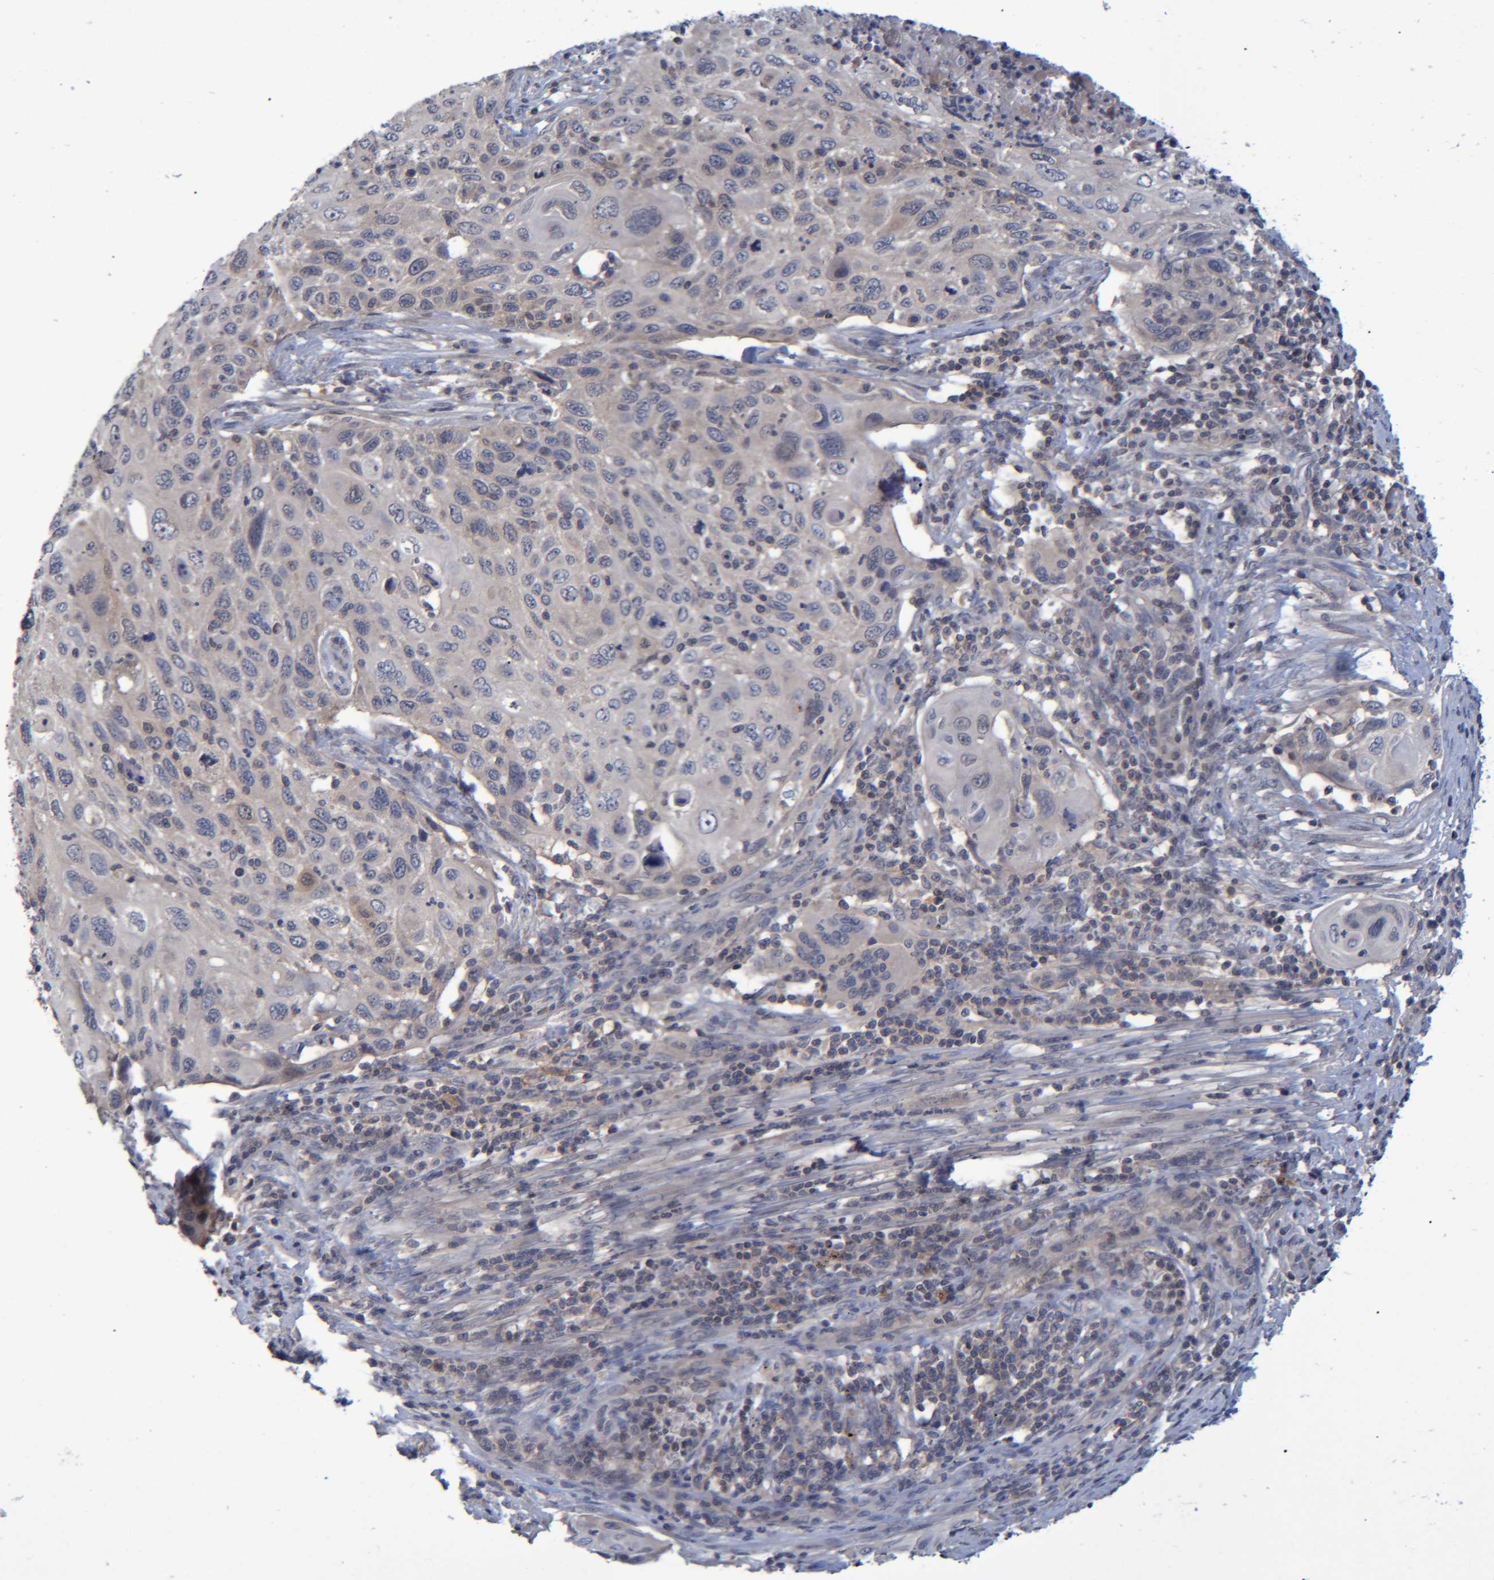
{"staining": {"intensity": "negative", "quantity": "none", "location": "none"}, "tissue": "cervical cancer", "cell_type": "Tumor cells", "image_type": "cancer", "snomed": [{"axis": "morphology", "description": "Squamous cell carcinoma, NOS"}, {"axis": "topography", "description": "Cervix"}], "caption": "A micrograph of squamous cell carcinoma (cervical) stained for a protein shows no brown staining in tumor cells.", "gene": "PCYT2", "patient": {"sex": "female", "age": 70}}